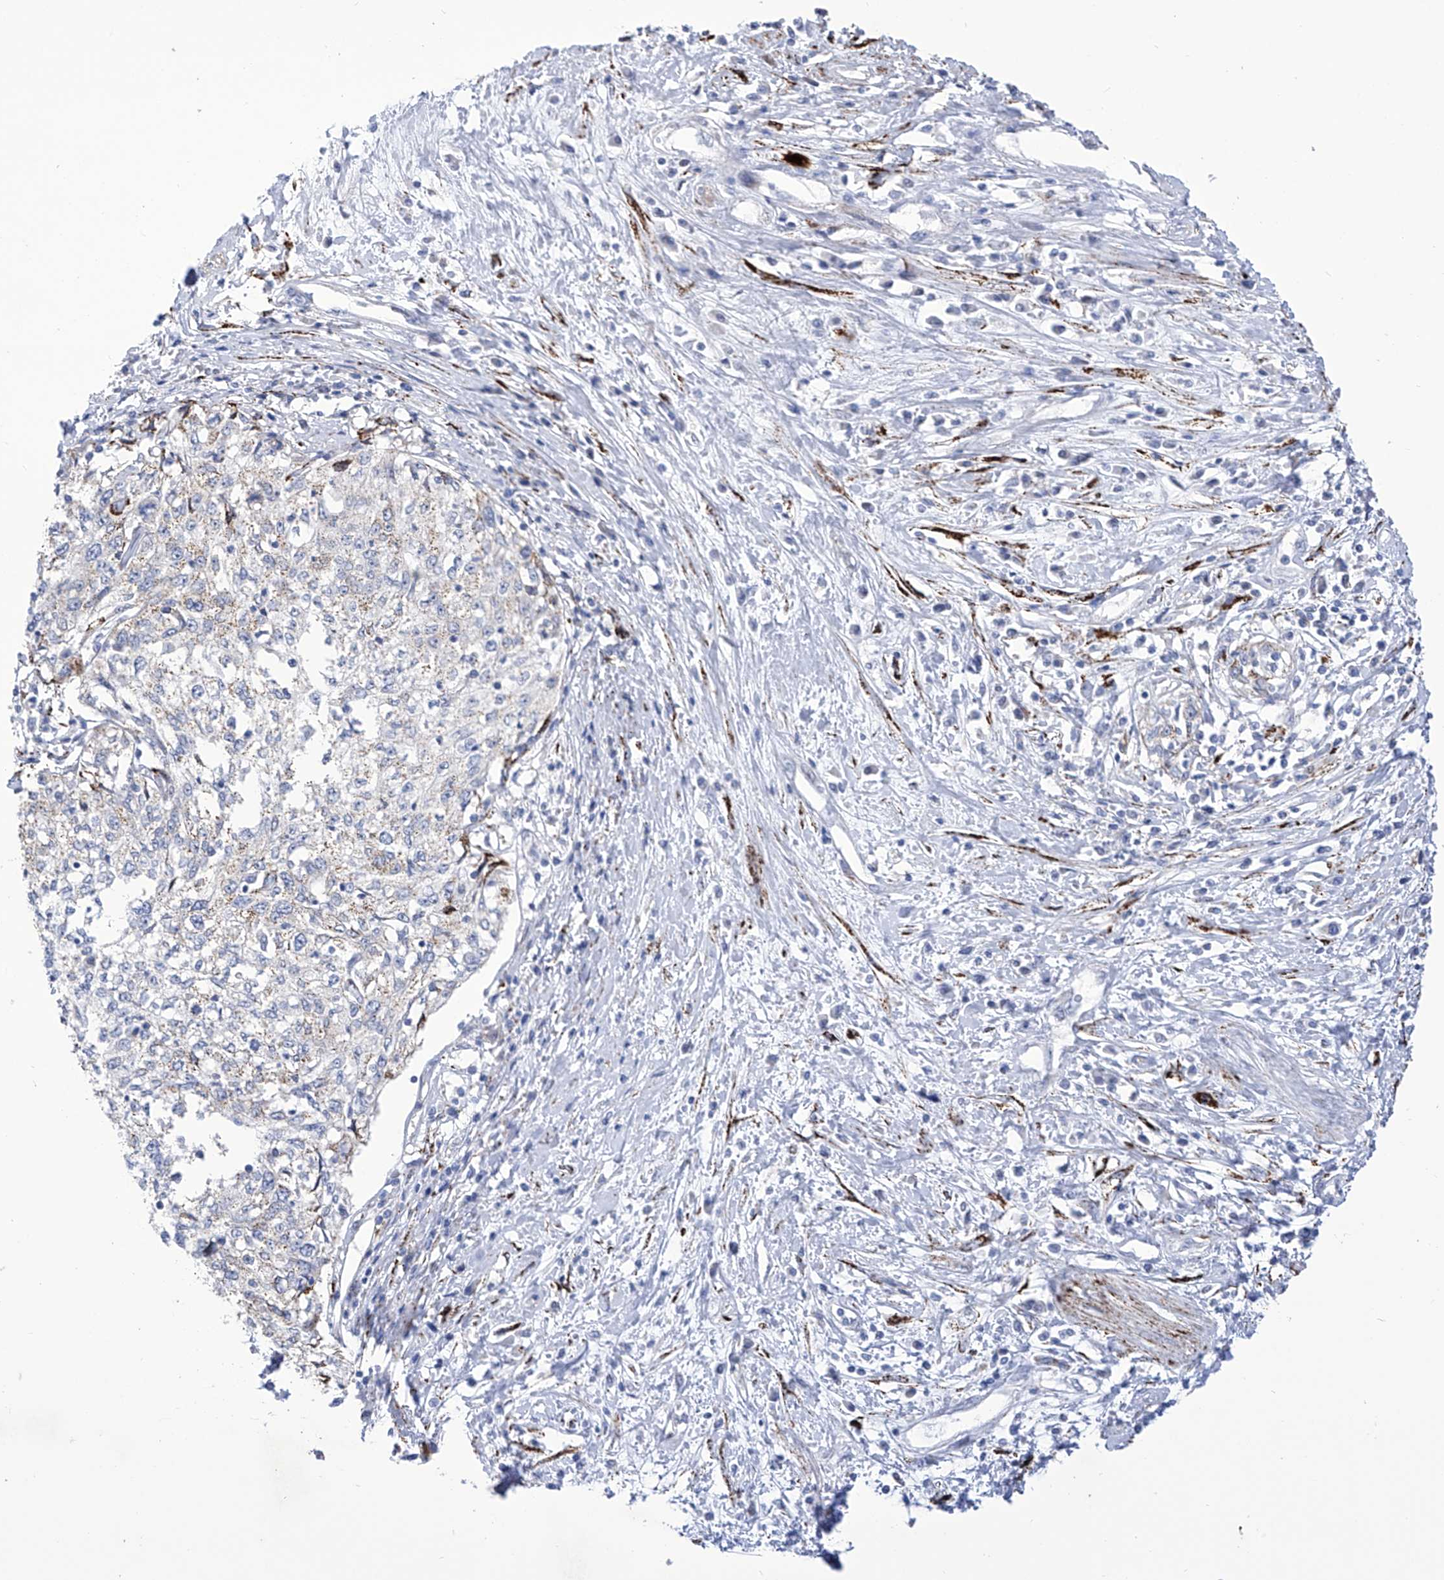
{"staining": {"intensity": "negative", "quantity": "none", "location": "none"}, "tissue": "cervical cancer", "cell_type": "Tumor cells", "image_type": "cancer", "snomed": [{"axis": "morphology", "description": "Squamous cell carcinoma, NOS"}, {"axis": "topography", "description": "Cervix"}], "caption": "Human cervical squamous cell carcinoma stained for a protein using immunohistochemistry (IHC) demonstrates no positivity in tumor cells.", "gene": "C1orf87", "patient": {"sex": "female", "age": 57}}